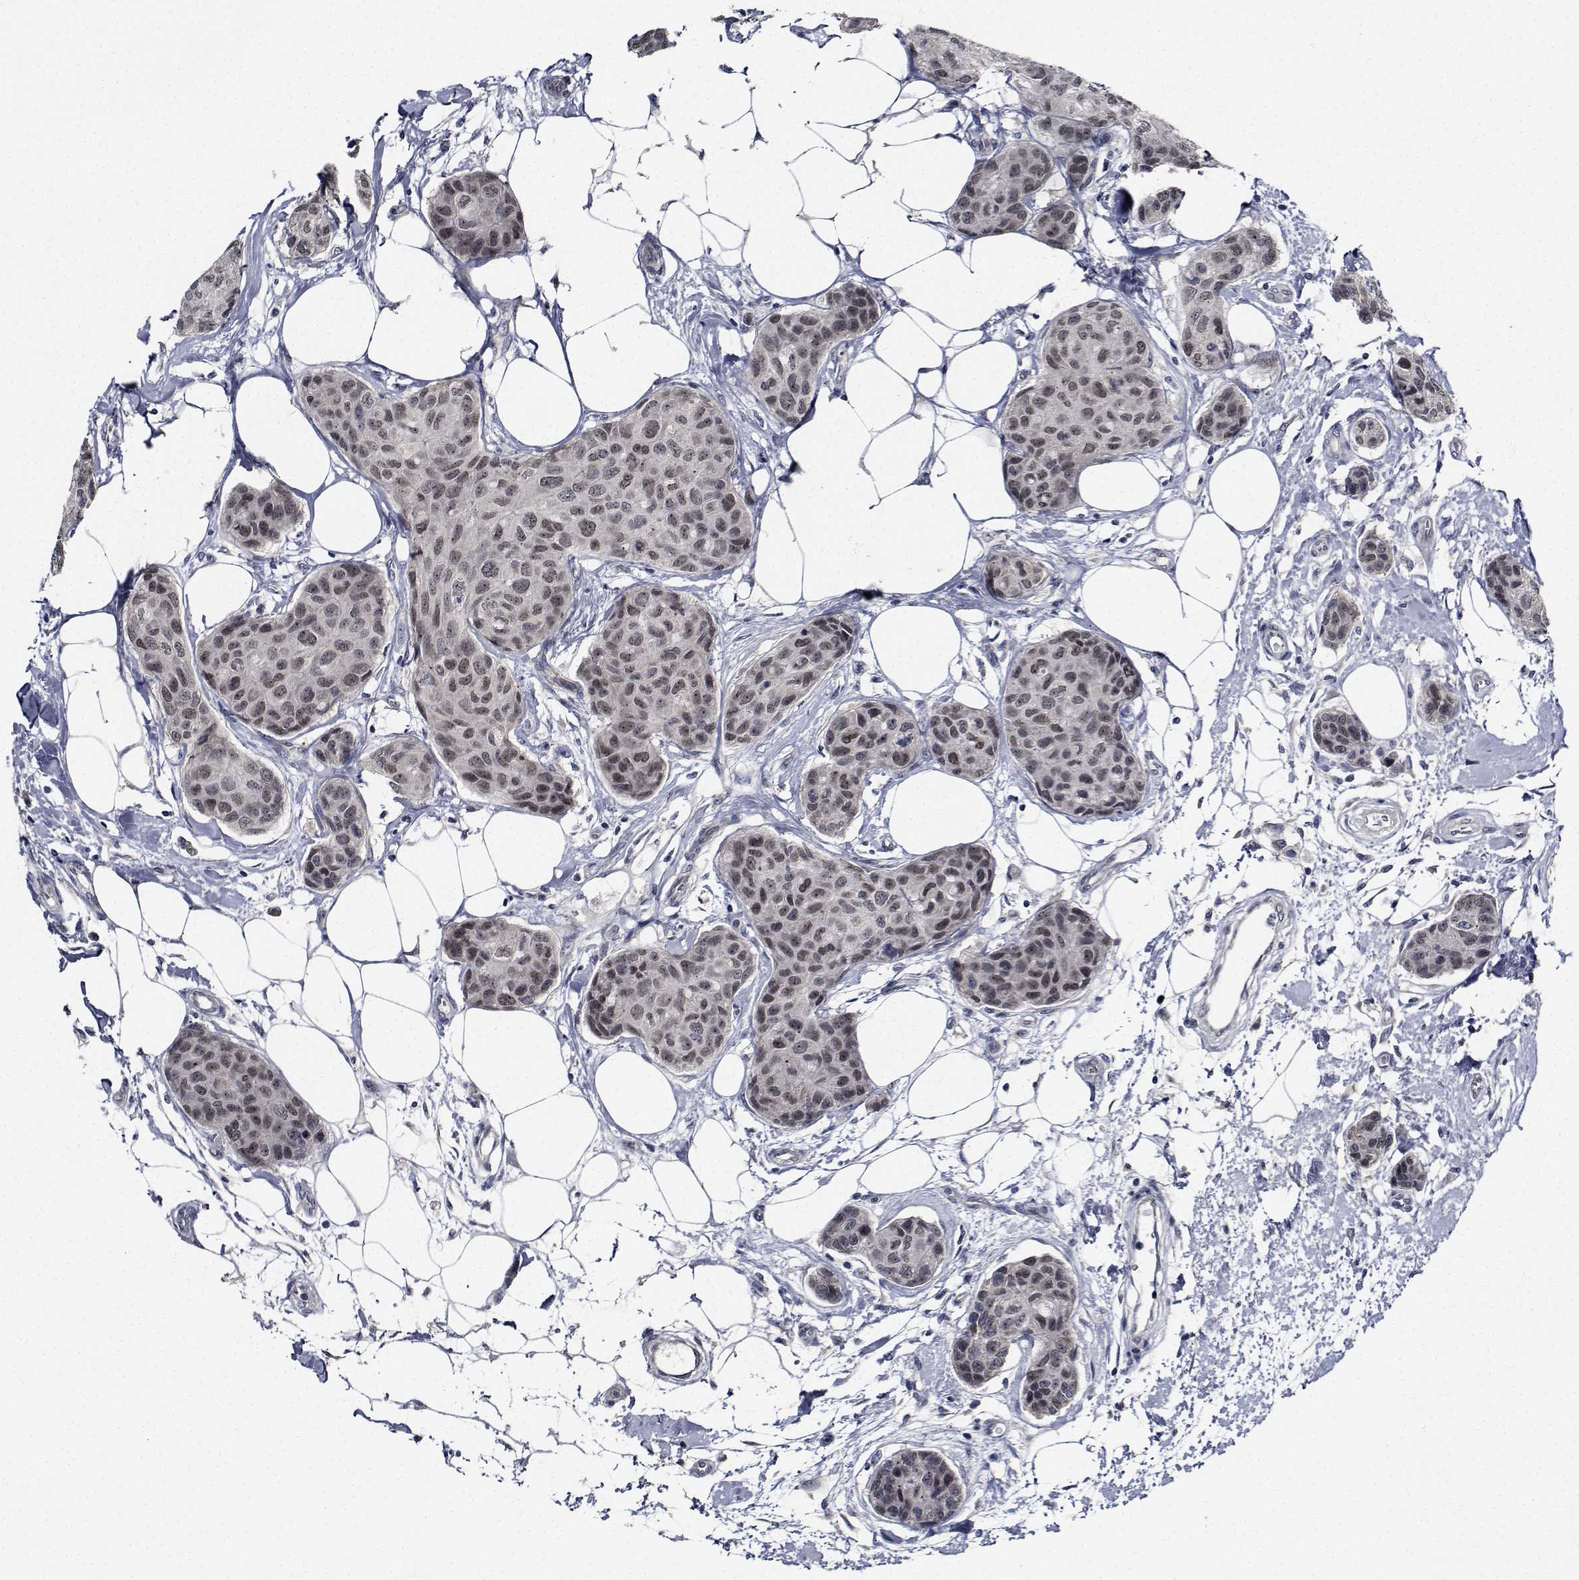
{"staining": {"intensity": "moderate", "quantity": ">75%", "location": "nuclear"}, "tissue": "breast cancer", "cell_type": "Tumor cells", "image_type": "cancer", "snomed": [{"axis": "morphology", "description": "Duct carcinoma"}, {"axis": "topography", "description": "Breast"}], "caption": "Breast invasive ductal carcinoma stained with a brown dye shows moderate nuclear positive positivity in about >75% of tumor cells.", "gene": "NVL", "patient": {"sex": "female", "age": 80}}